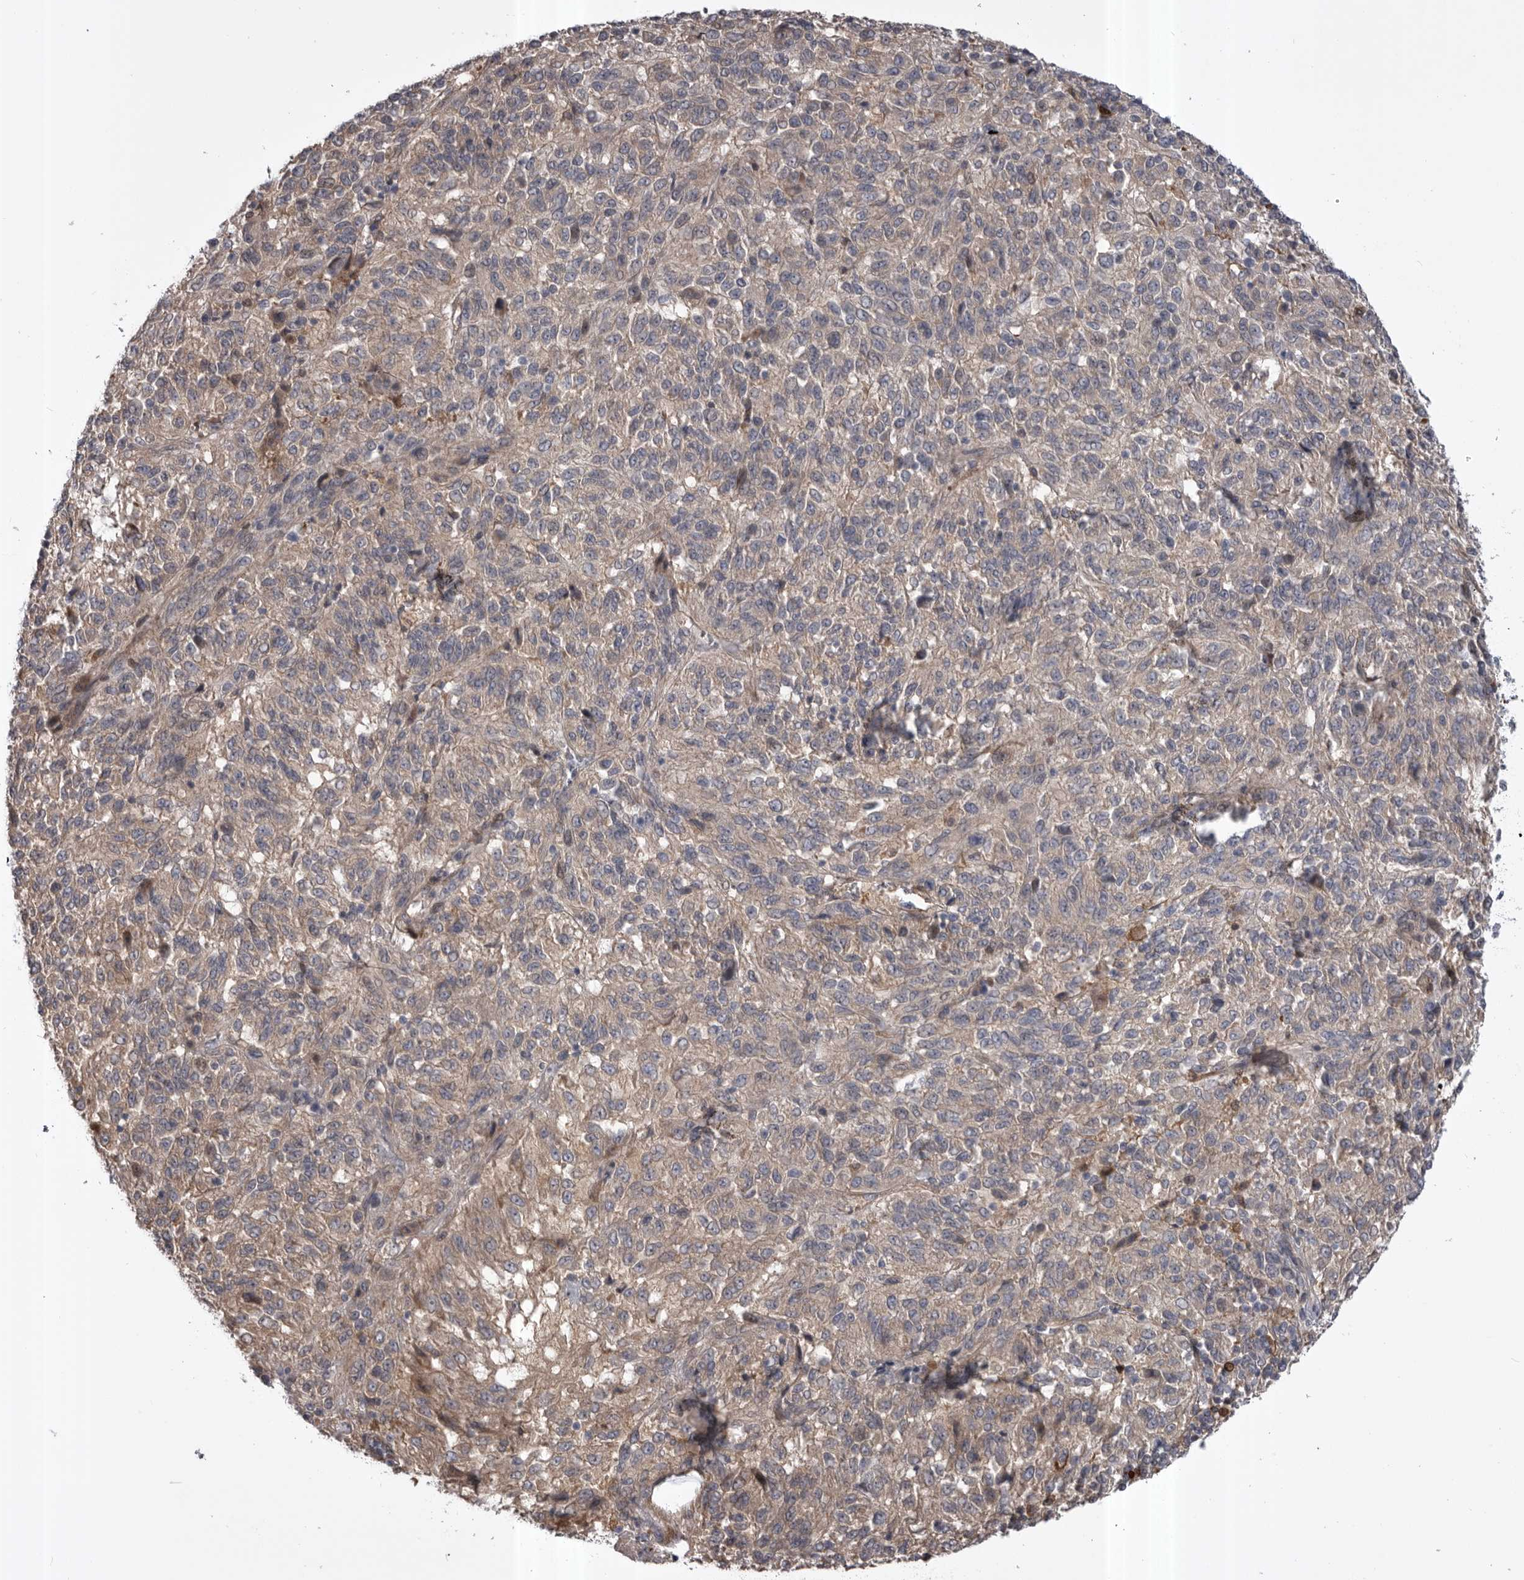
{"staining": {"intensity": "weak", "quantity": "25%-75%", "location": "cytoplasmic/membranous"}, "tissue": "melanoma", "cell_type": "Tumor cells", "image_type": "cancer", "snomed": [{"axis": "morphology", "description": "Malignant melanoma, Metastatic site"}, {"axis": "topography", "description": "Lung"}], "caption": "Immunohistochemical staining of malignant melanoma (metastatic site) reveals low levels of weak cytoplasmic/membranous protein positivity in about 25%-75% of tumor cells. (brown staining indicates protein expression, while blue staining denotes nuclei).", "gene": "RAB3GAP2", "patient": {"sex": "male", "age": 64}}